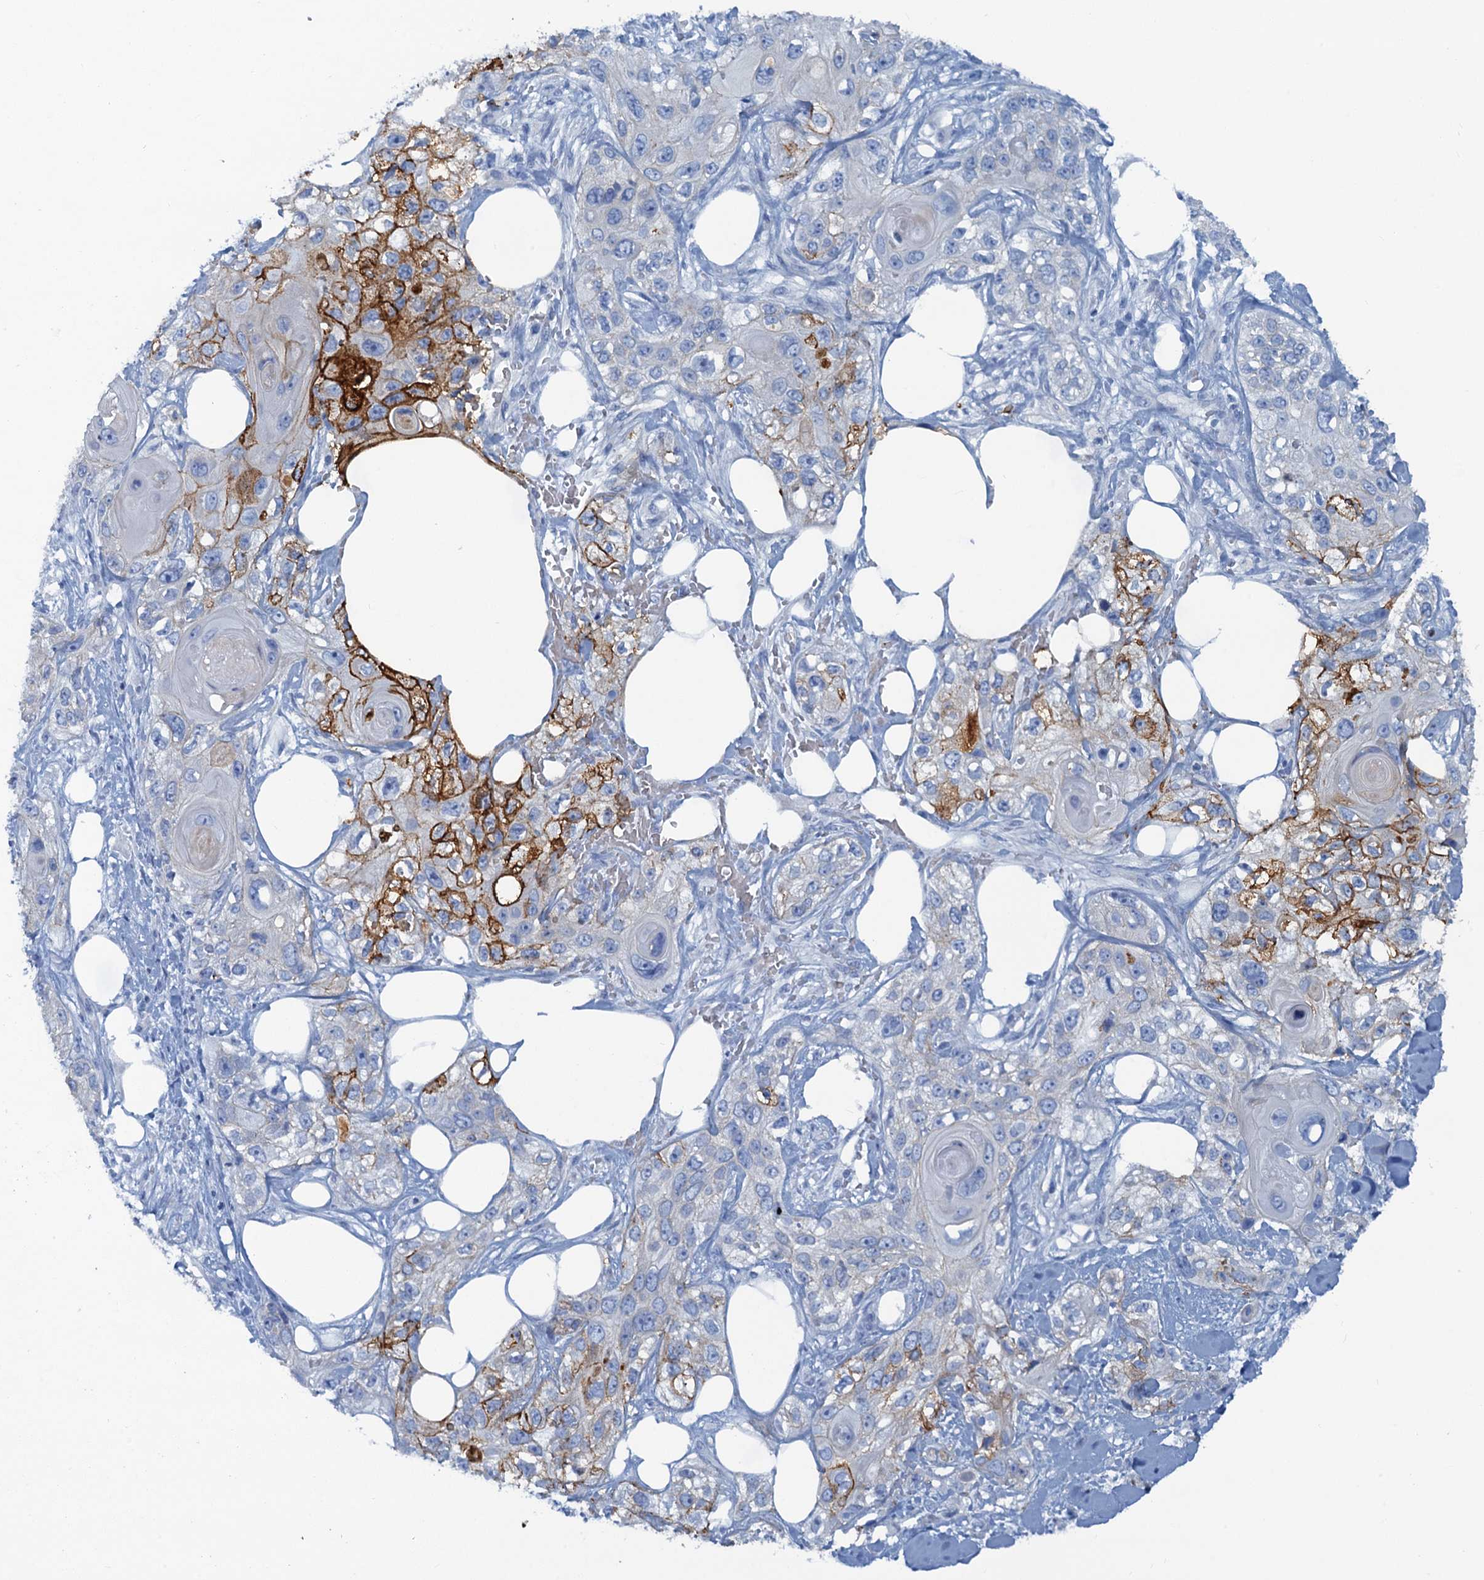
{"staining": {"intensity": "strong", "quantity": "<25%", "location": "cytoplasmic/membranous"}, "tissue": "skin cancer", "cell_type": "Tumor cells", "image_type": "cancer", "snomed": [{"axis": "morphology", "description": "Normal tissue, NOS"}, {"axis": "morphology", "description": "Squamous cell carcinoma, NOS"}, {"axis": "topography", "description": "Skin"}], "caption": "About <25% of tumor cells in squamous cell carcinoma (skin) demonstrate strong cytoplasmic/membranous protein positivity as visualized by brown immunohistochemical staining.", "gene": "MYADML2", "patient": {"sex": "male", "age": 72}}